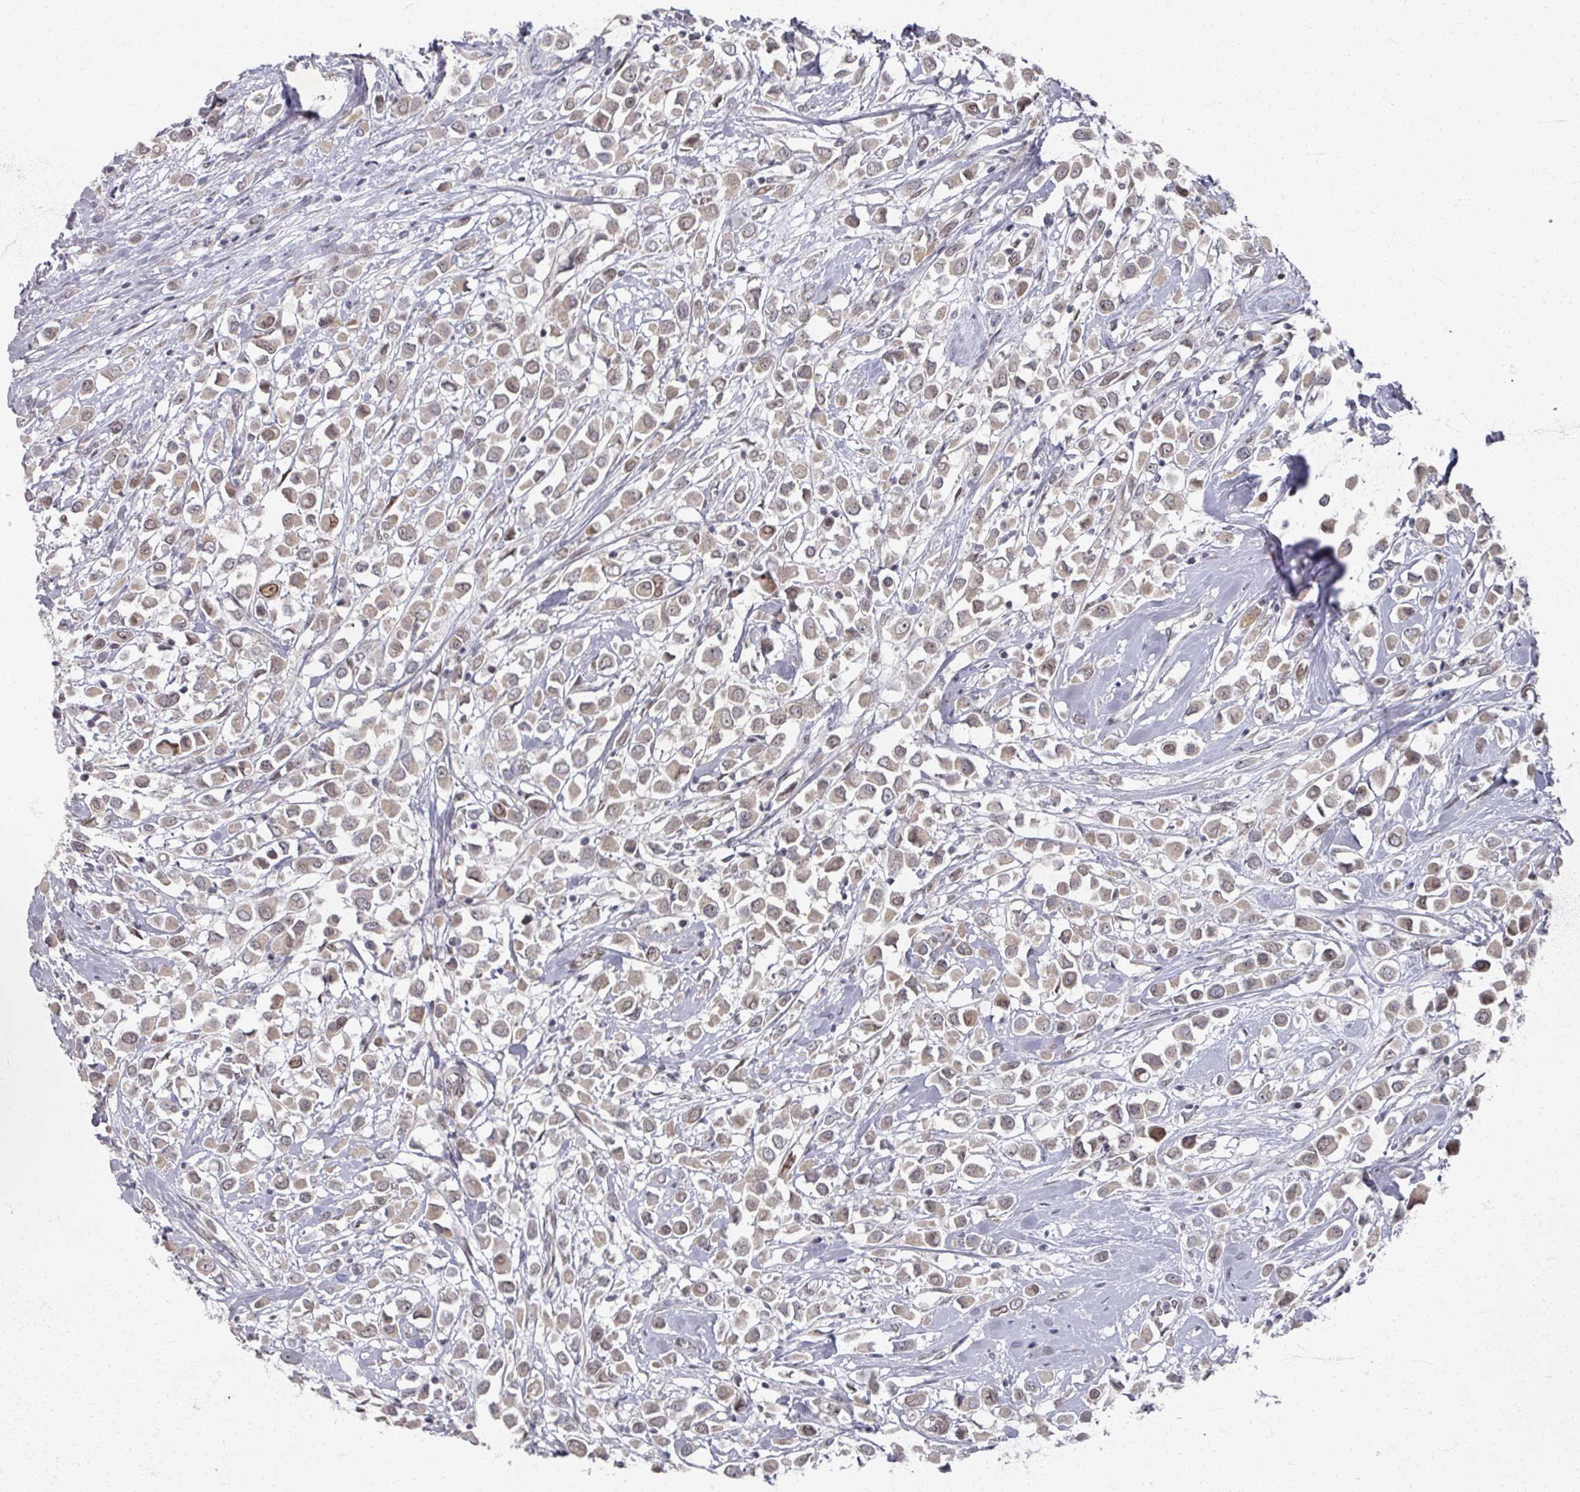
{"staining": {"intensity": "weak", "quantity": ">75%", "location": "cytoplasmic/membranous,nuclear"}, "tissue": "breast cancer", "cell_type": "Tumor cells", "image_type": "cancer", "snomed": [{"axis": "morphology", "description": "Duct carcinoma"}, {"axis": "topography", "description": "Breast"}], "caption": "A brown stain shows weak cytoplasmic/membranous and nuclear staining of a protein in human breast cancer (invasive ductal carcinoma) tumor cells.", "gene": "PSKH1", "patient": {"sex": "female", "age": 61}}